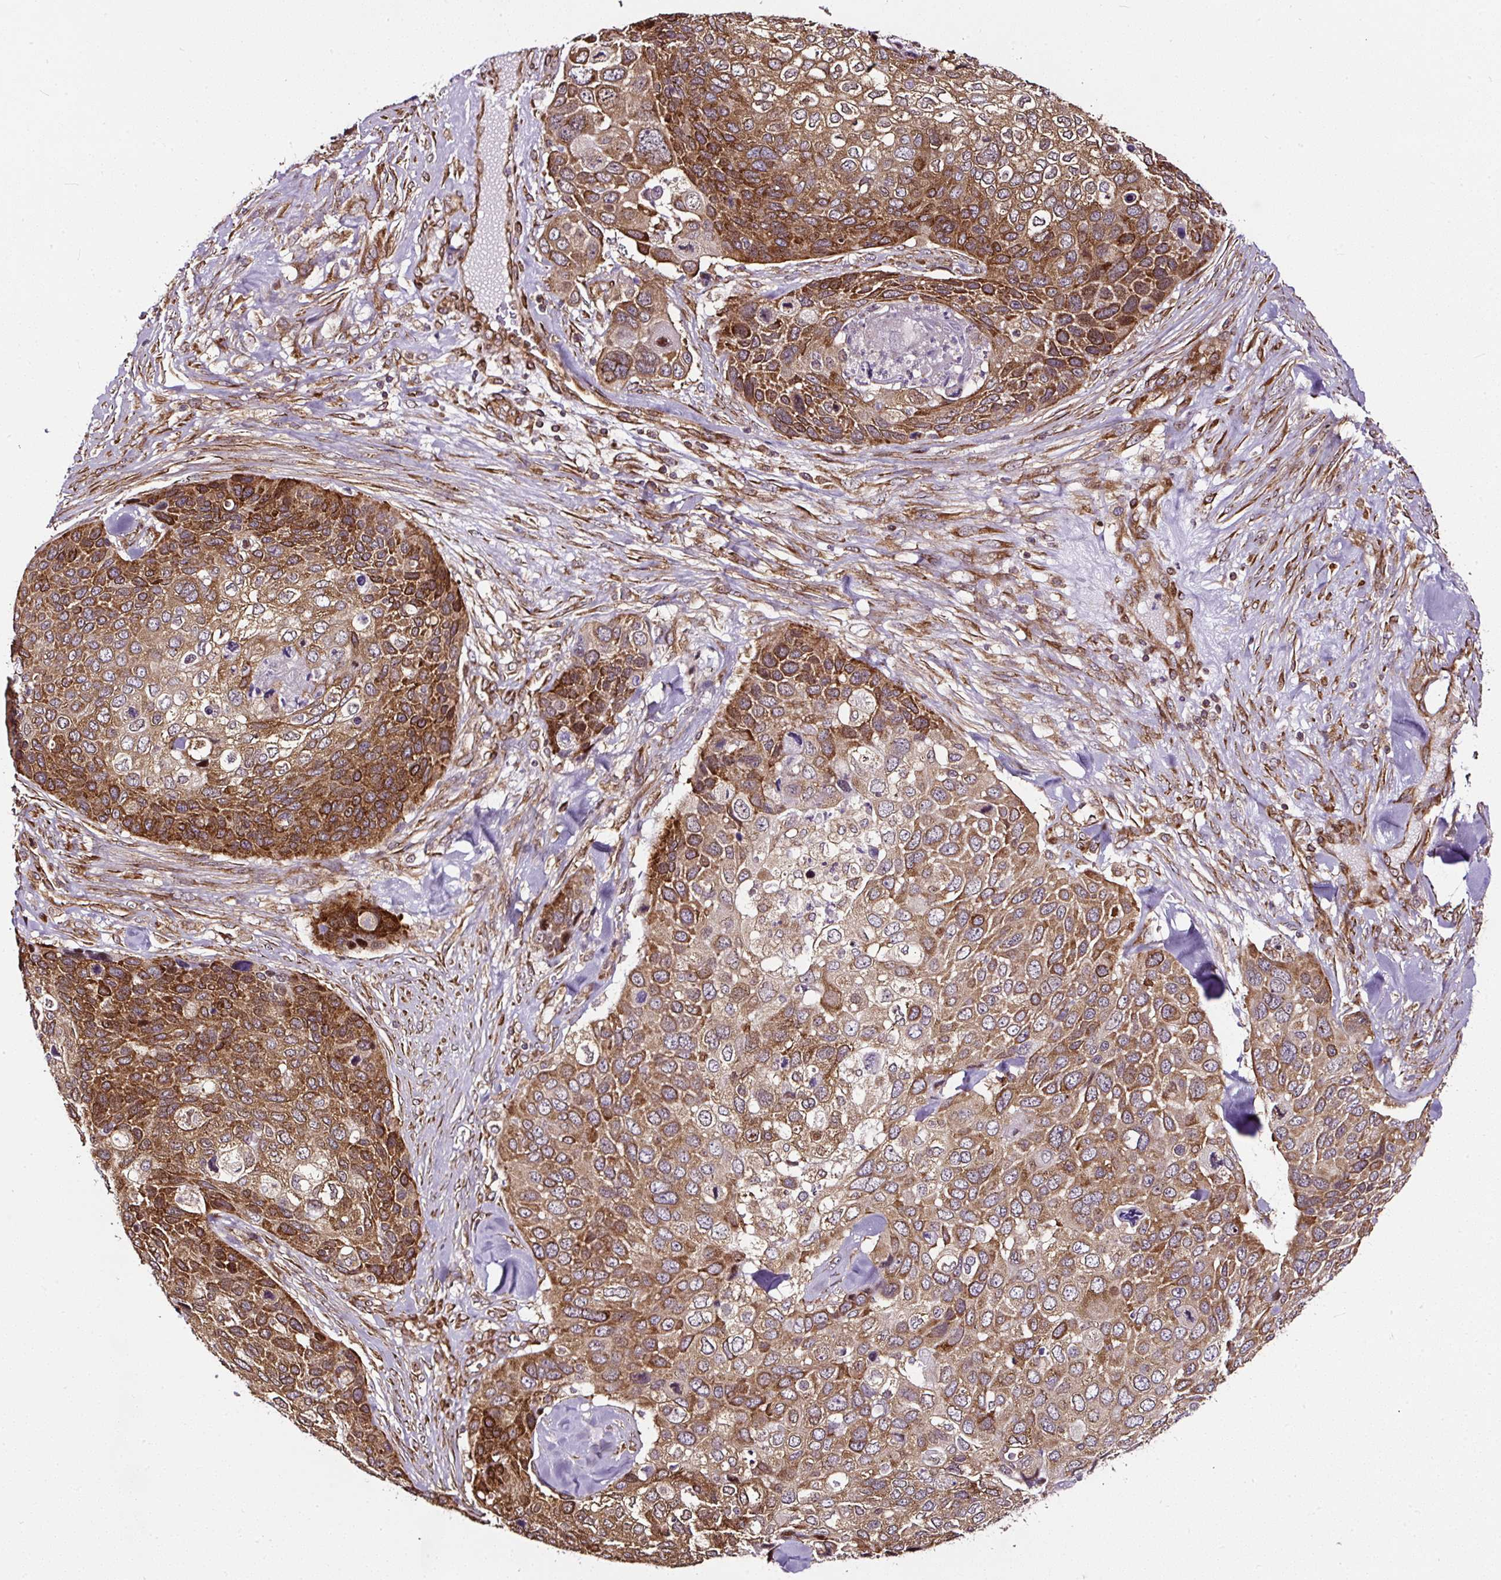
{"staining": {"intensity": "moderate", "quantity": ">75%", "location": "cytoplasmic/membranous"}, "tissue": "skin cancer", "cell_type": "Tumor cells", "image_type": "cancer", "snomed": [{"axis": "morphology", "description": "Basal cell carcinoma"}, {"axis": "topography", "description": "Skin"}], "caption": "Immunohistochemistry (IHC) of basal cell carcinoma (skin) exhibits medium levels of moderate cytoplasmic/membranous expression in approximately >75% of tumor cells.", "gene": "KDM4E", "patient": {"sex": "female", "age": 74}}